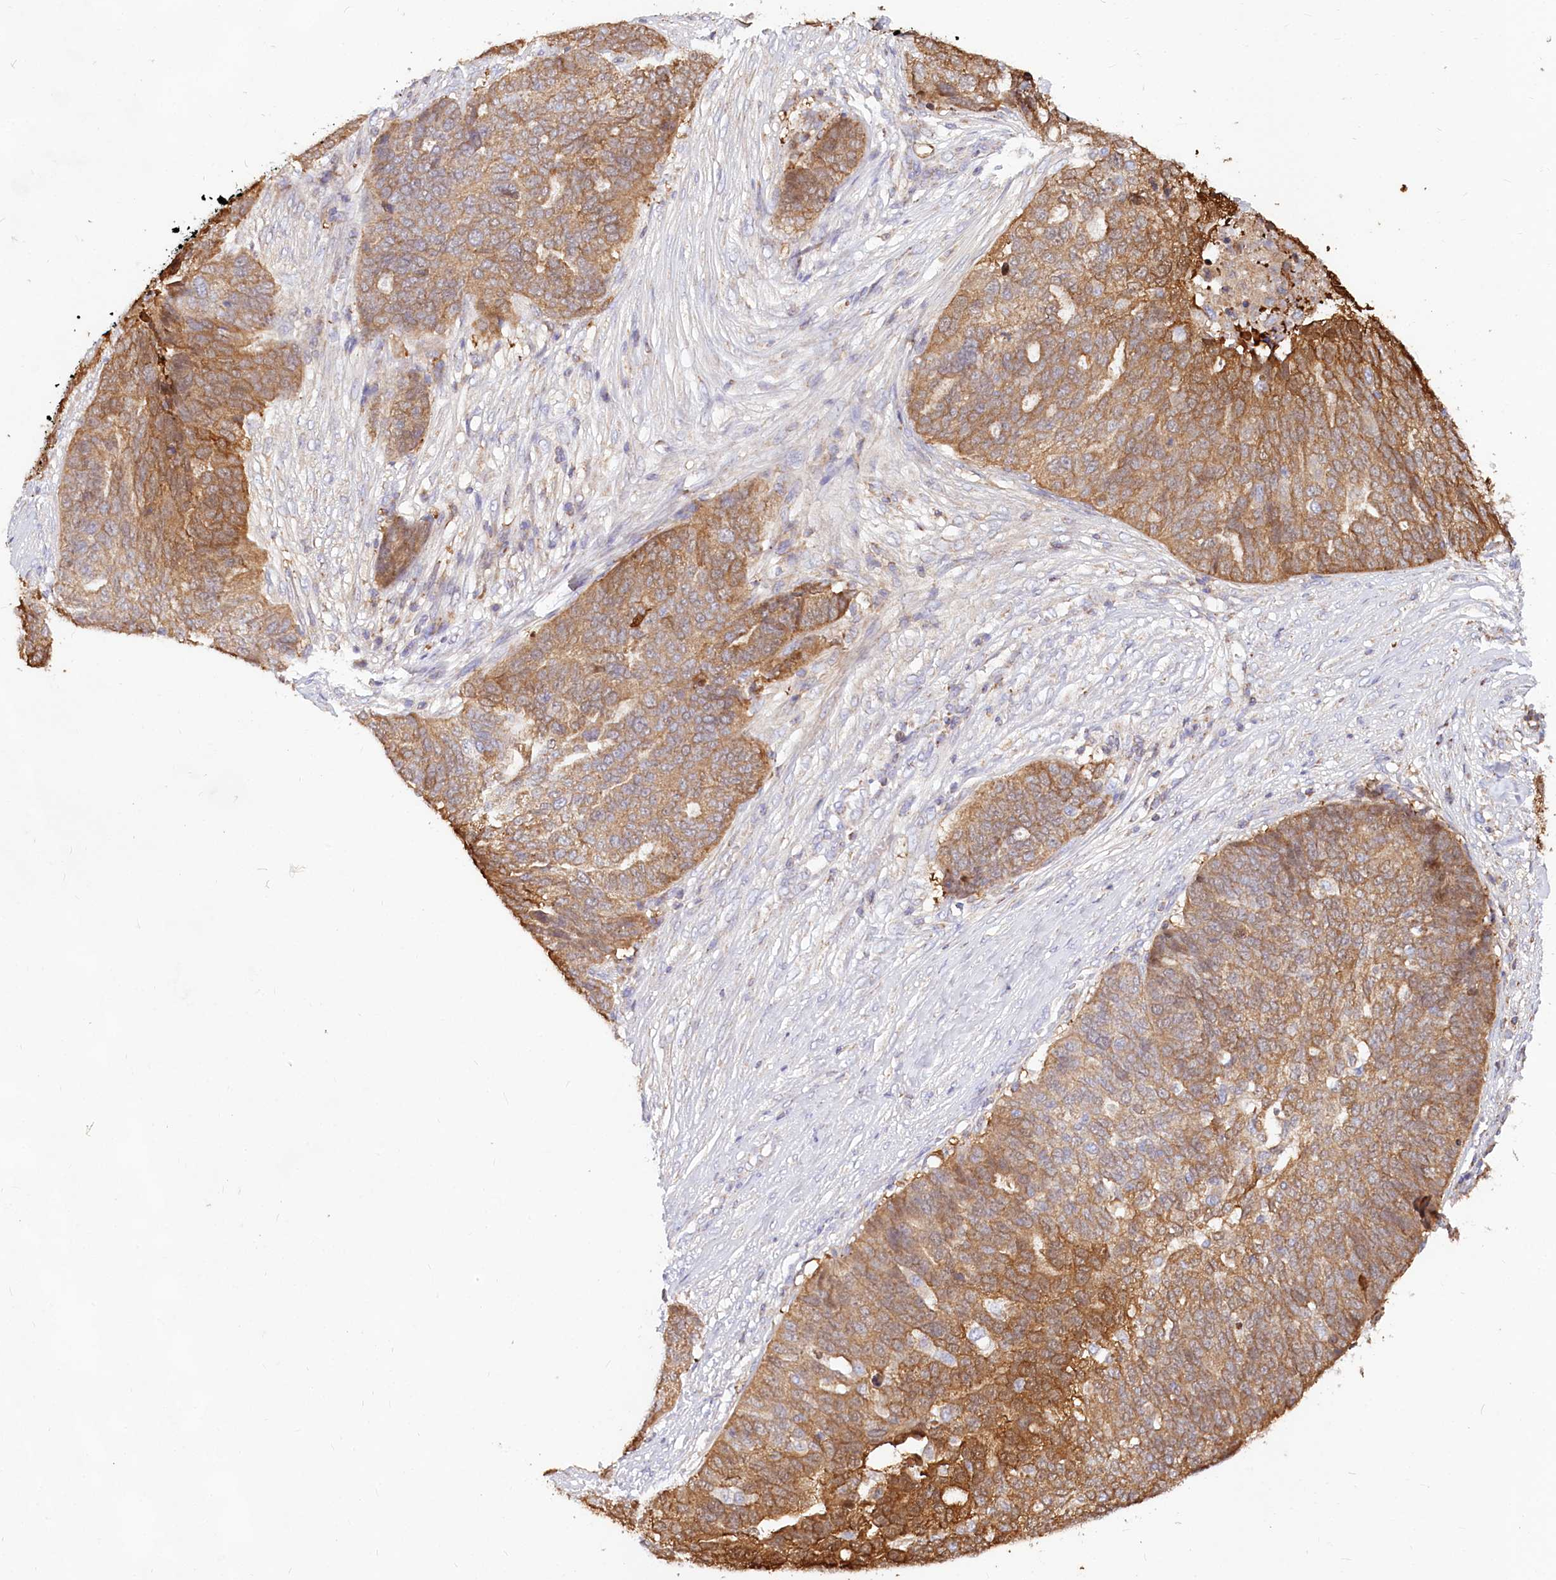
{"staining": {"intensity": "moderate", "quantity": ">75%", "location": "cytoplasmic/membranous"}, "tissue": "ovarian cancer", "cell_type": "Tumor cells", "image_type": "cancer", "snomed": [{"axis": "morphology", "description": "Cystadenocarcinoma, serous, NOS"}, {"axis": "topography", "description": "Ovary"}], "caption": "Serous cystadenocarcinoma (ovarian) stained with DAB immunohistochemistry reveals medium levels of moderate cytoplasmic/membranous staining in about >75% of tumor cells.", "gene": "TASOR2", "patient": {"sex": "female", "age": 59}}